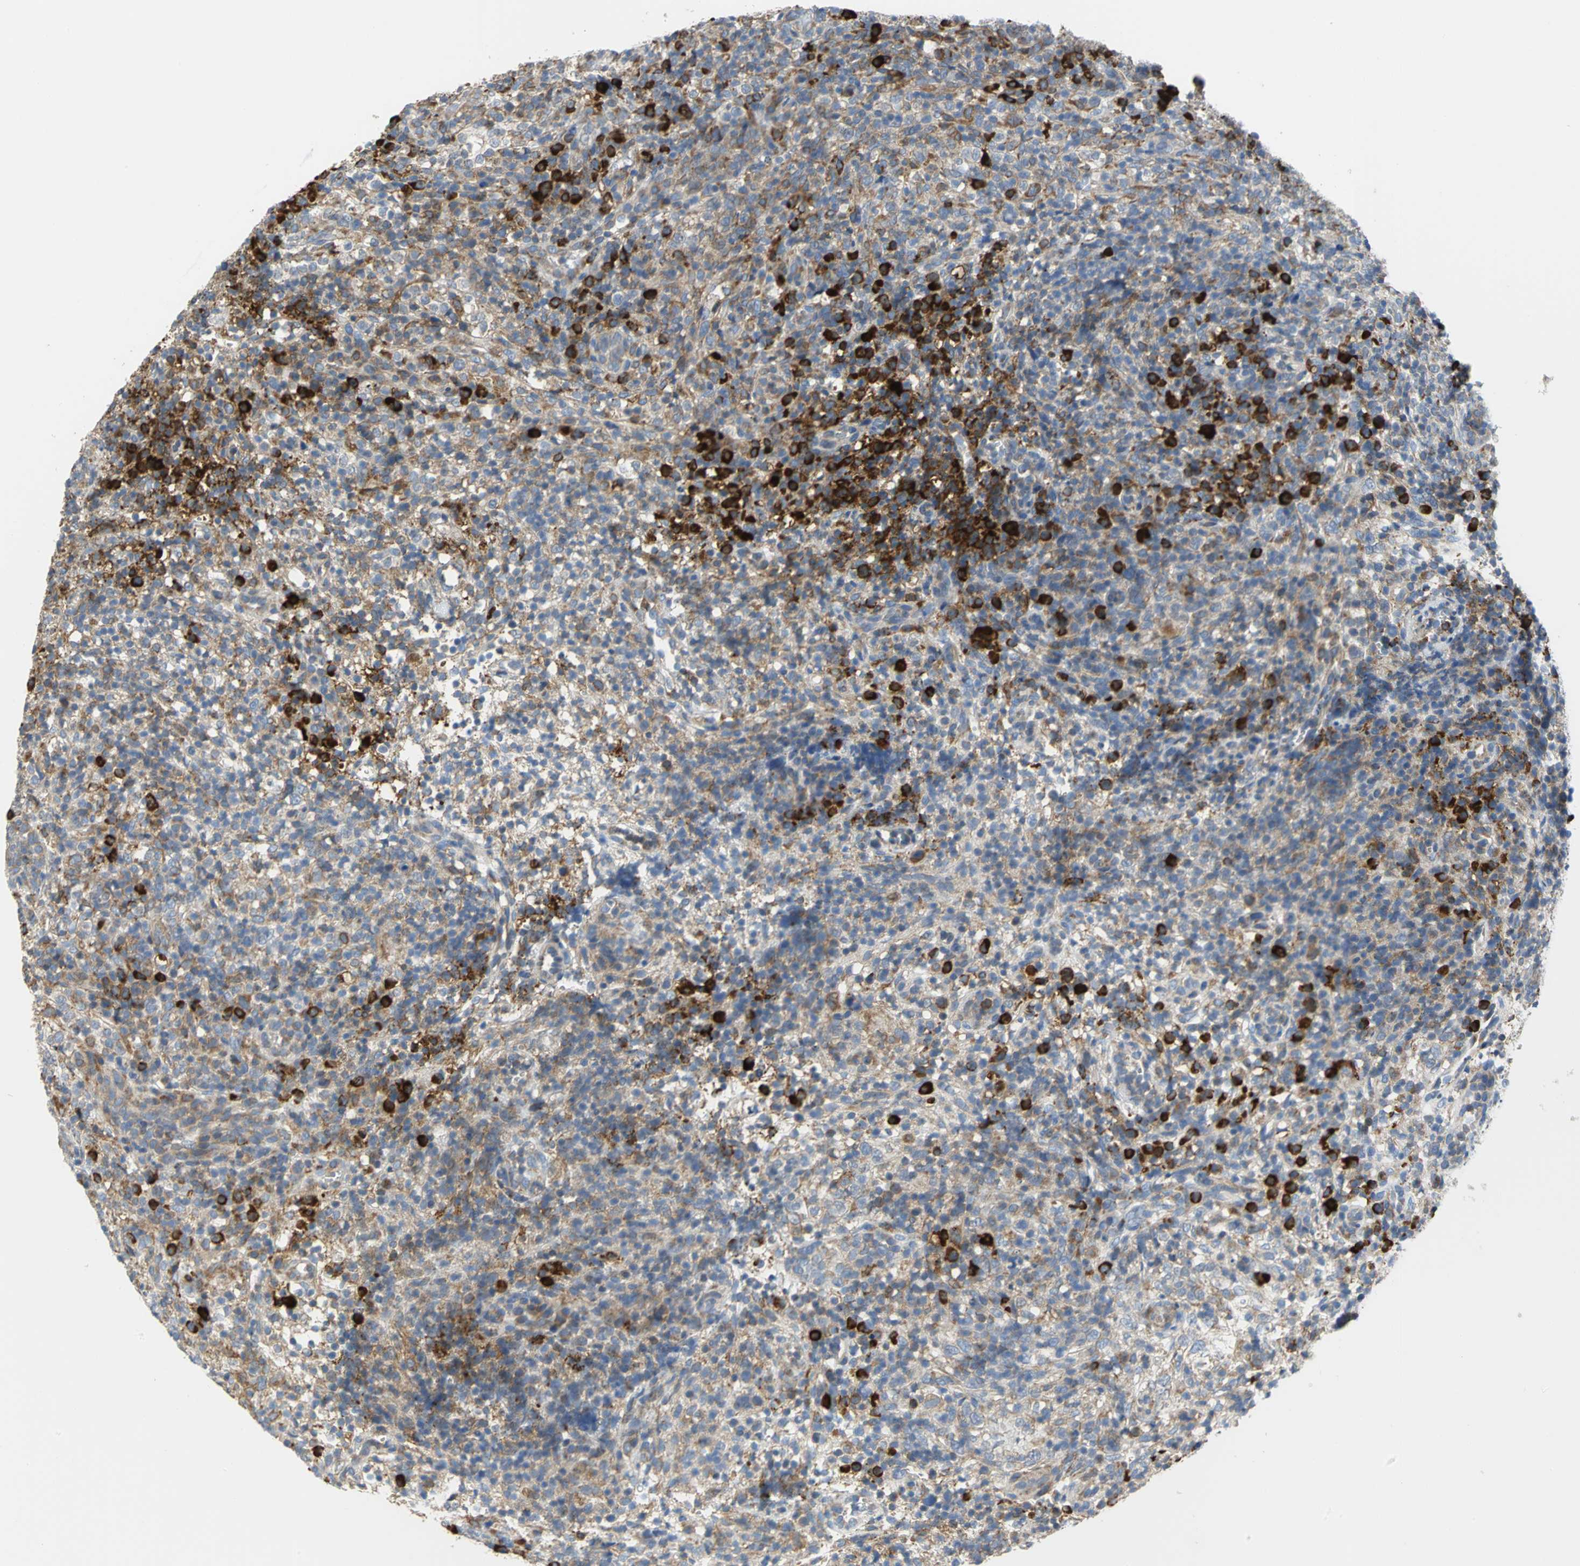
{"staining": {"intensity": "negative", "quantity": "none", "location": "none"}, "tissue": "lymphoma", "cell_type": "Tumor cells", "image_type": "cancer", "snomed": [{"axis": "morphology", "description": "Malignant lymphoma, non-Hodgkin's type, High grade"}, {"axis": "topography", "description": "Lymph node"}], "caption": "A micrograph of high-grade malignant lymphoma, non-Hodgkin's type stained for a protein demonstrates no brown staining in tumor cells.", "gene": "SDF2L1", "patient": {"sex": "female", "age": 76}}